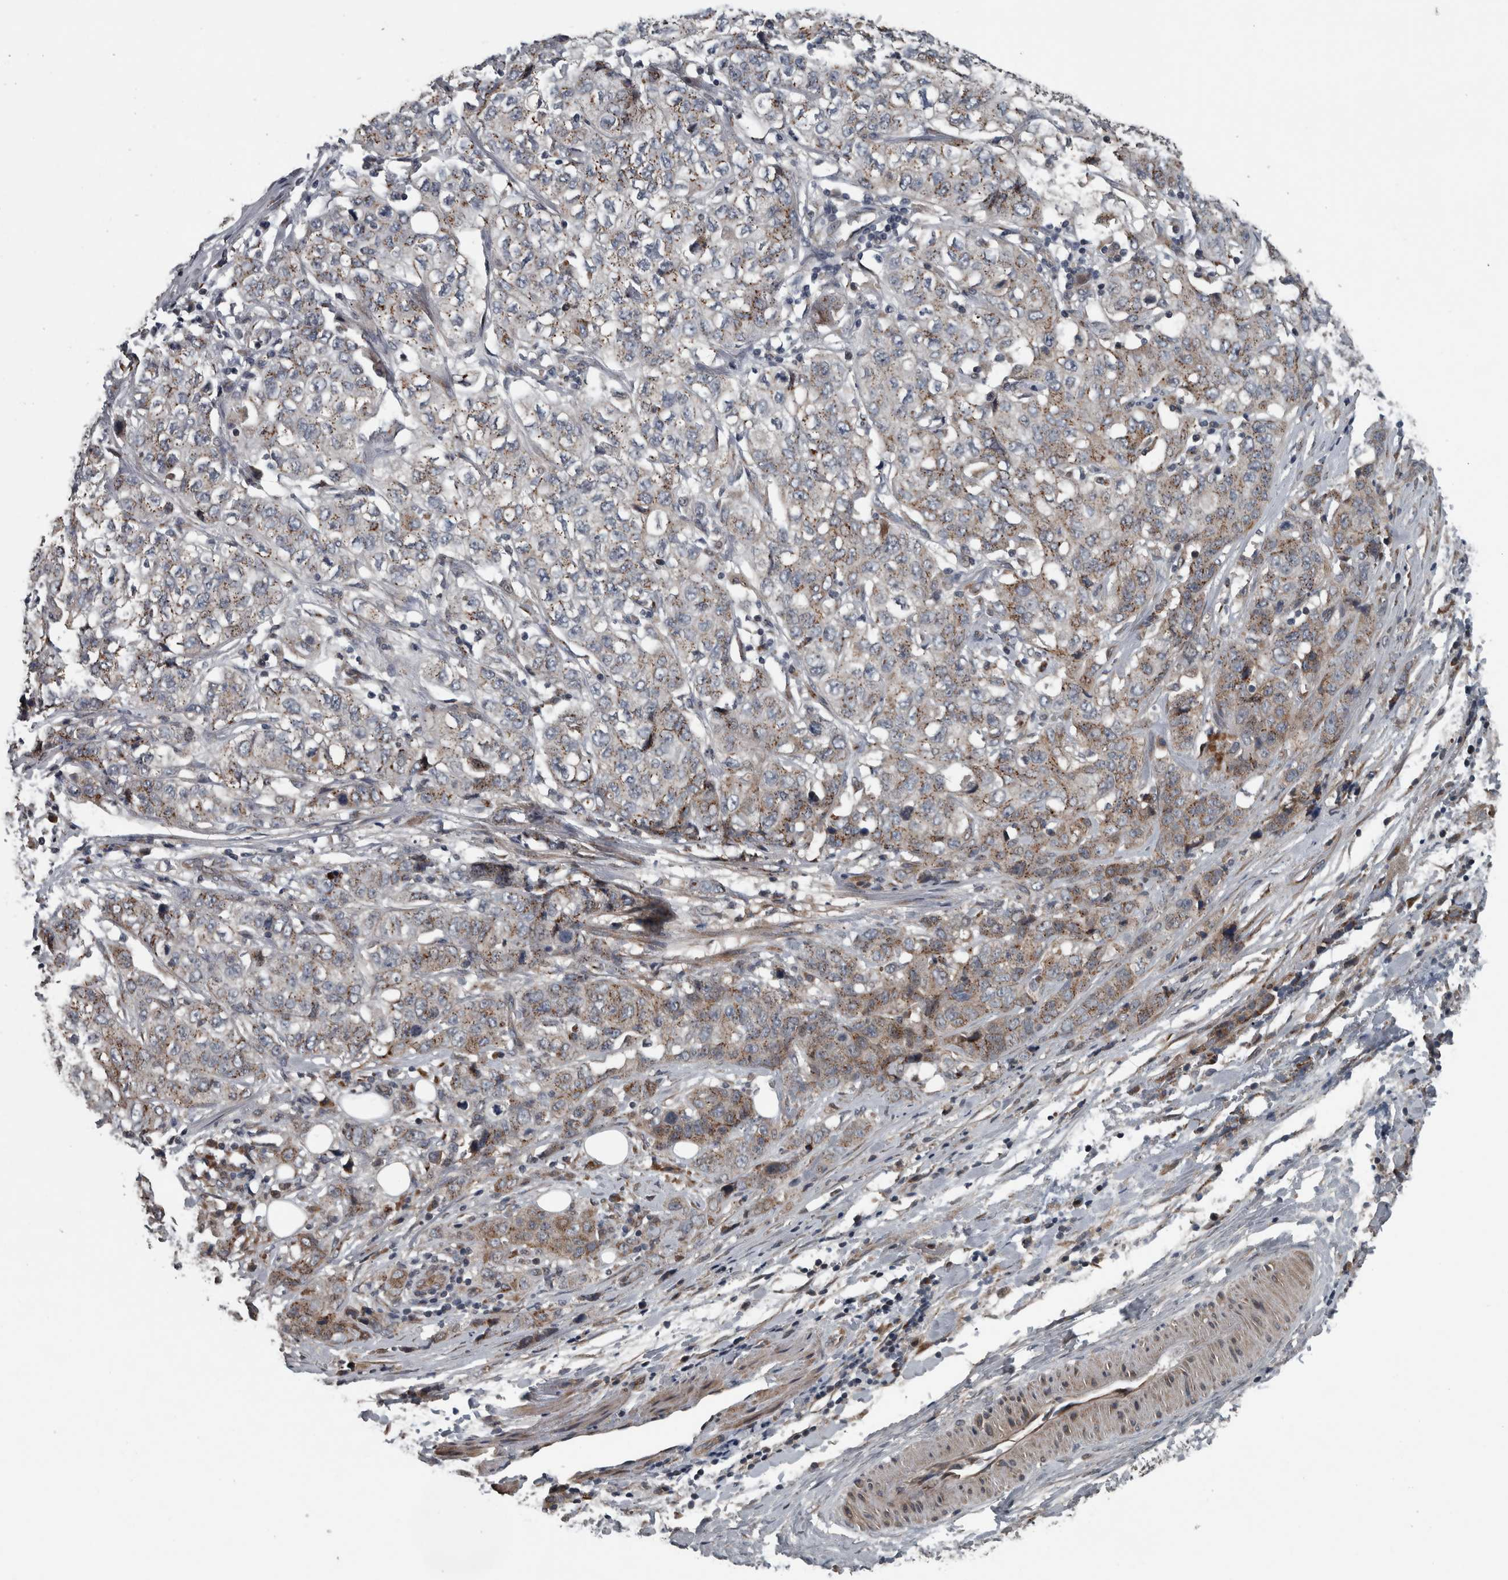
{"staining": {"intensity": "moderate", "quantity": "25%-75%", "location": "cytoplasmic/membranous"}, "tissue": "stomach cancer", "cell_type": "Tumor cells", "image_type": "cancer", "snomed": [{"axis": "morphology", "description": "Adenocarcinoma, NOS"}, {"axis": "topography", "description": "Stomach"}], "caption": "Human stomach cancer (adenocarcinoma) stained with a brown dye displays moderate cytoplasmic/membranous positive positivity in approximately 25%-75% of tumor cells.", "gene": "ZNF345", "patient": {"sex": "male", "age": 48}}